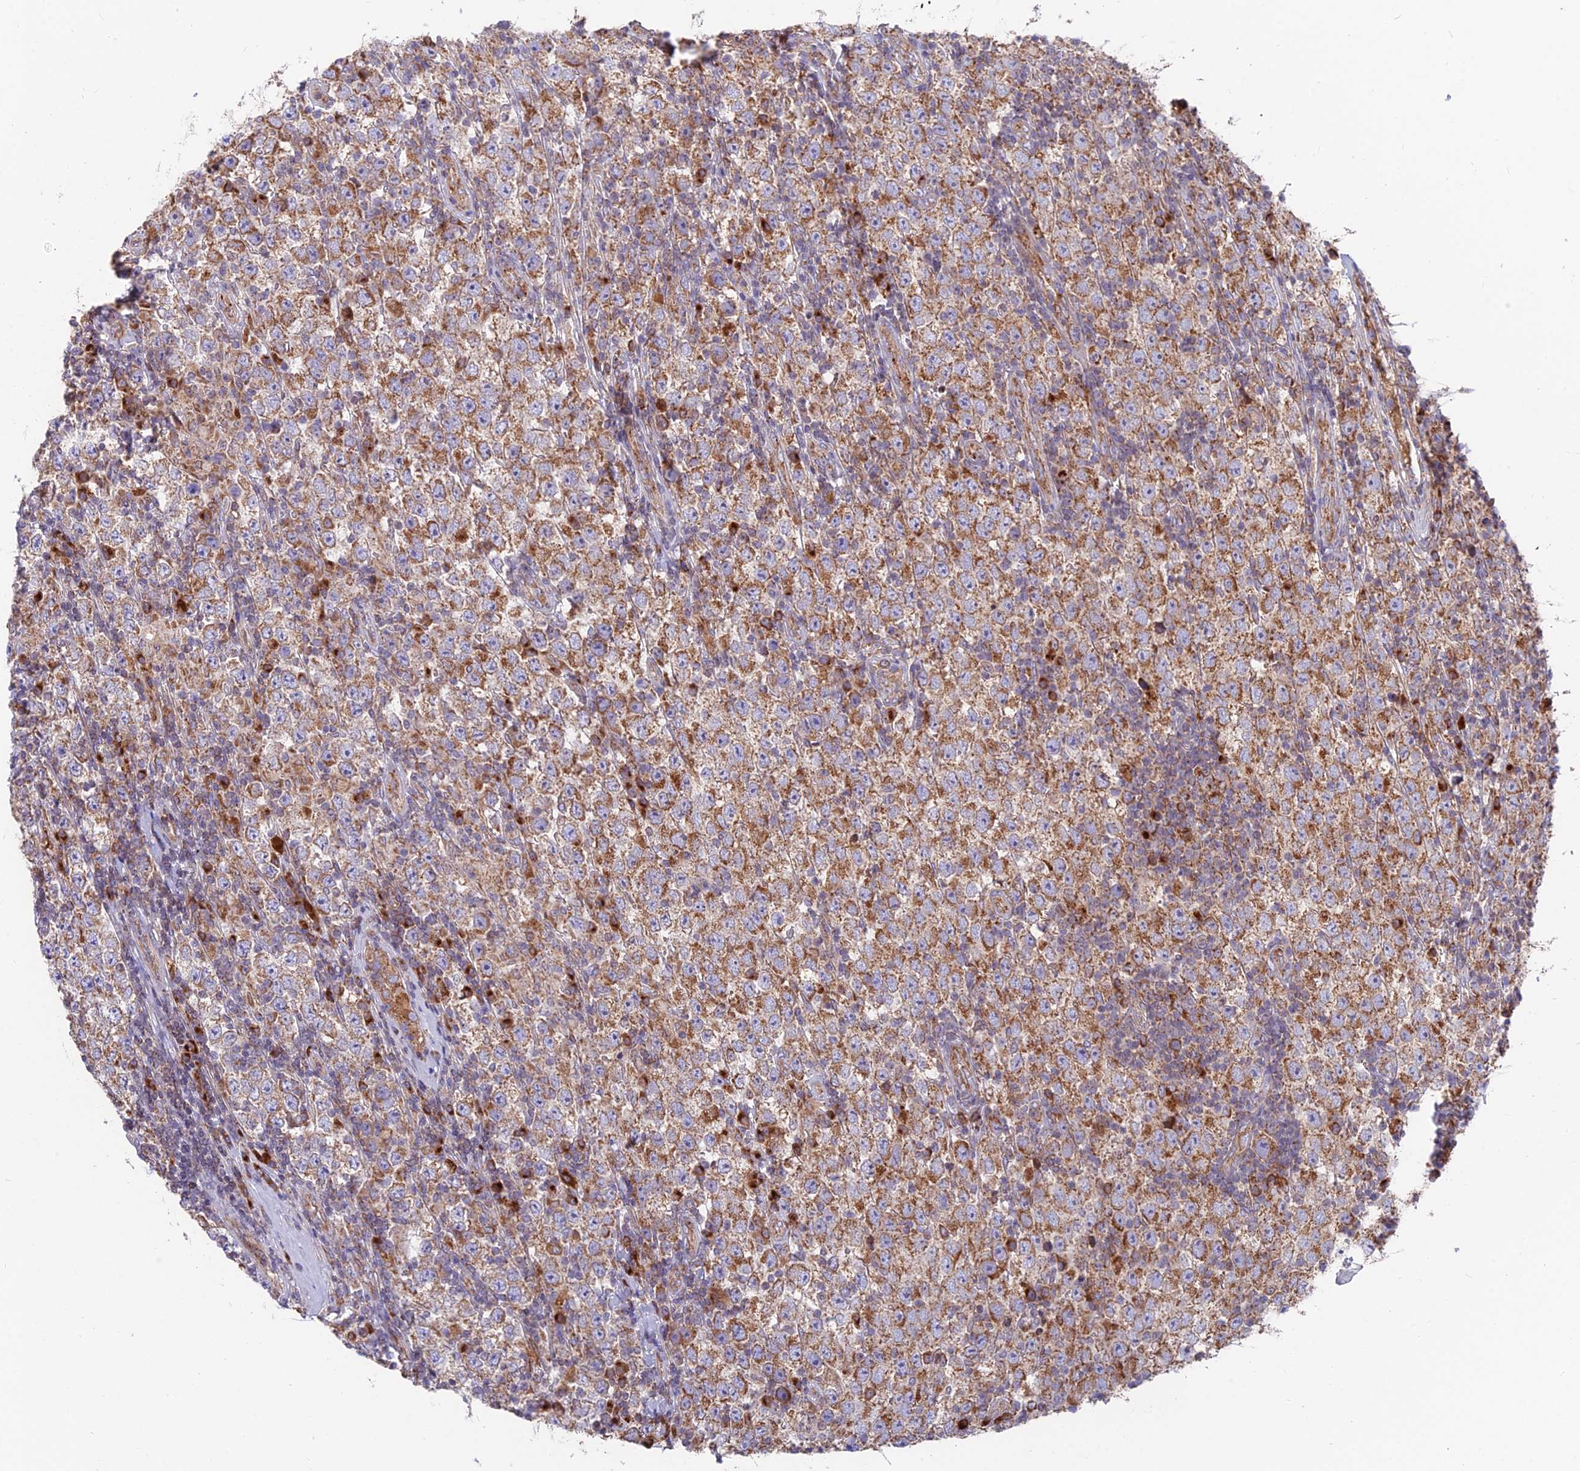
{"staining": {"intensity": "moderate", "quantity": ">75%", "location": "cytoplasmic/membranous"}, "tissue": "testis cancer", "cell_type": "Tumor cells", "image_type": "cancer", "snomed": [{"axis": "morphology", "description": "Normal tissue, NOS"}, {"axis": "morphology", "description": "Urothelial carcinoma, High grade"}, {"axis": "morphology", "description": "Seminoma, NOS"}, {"axis": "morphology", "description": "Carcinoma, Embryonal, NOS"}, {"axis": "topography", "description": "Urinary bladder"}, {"axis": "topography", "description": "Testis"}], "caption": "The photomicrograph reveals a brown stain indicating the presence of a protein in the cytoplasmic/membranous of tumor cells in testis seminoma. The protein of interest is shown in brown color, while the nuclei are stained blue.", "gene": "TBC1D20", "patient": {"sex": "male", "age": 41}}